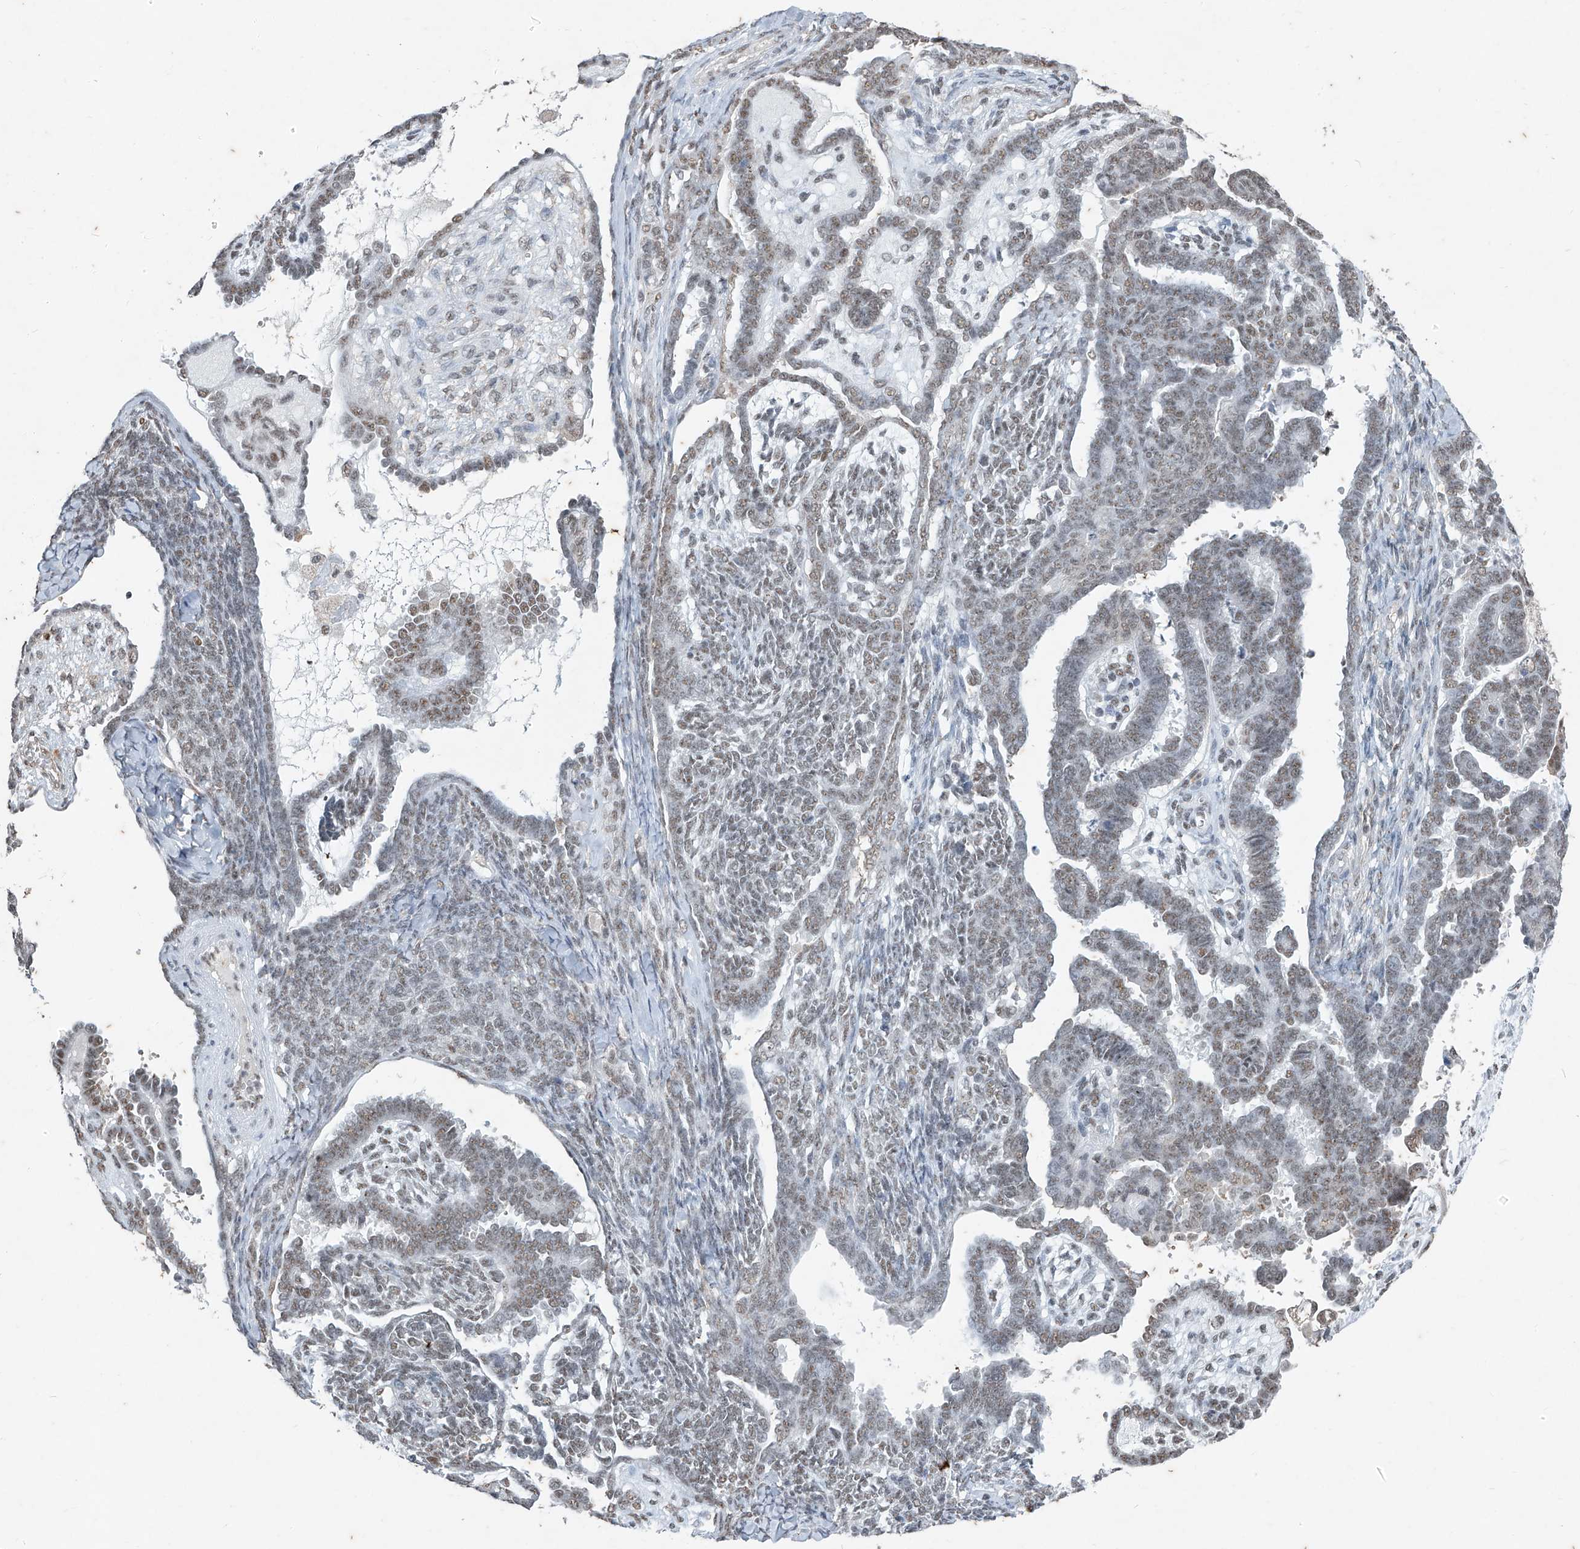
{"staining": {"intensity": "weak", "quantity": "25%-75%", "location": "nuclear"}, "tissue": "endometrial cancer", "cell_type": "Tumor cells", "image_type": "cancer", "snomed": [{"axis": "morphology", "description": "Neoplasm, malignant, NOS"}, {"axis": "topography", "description": "Endometrium"}], "caption": "About 25%-75% of tumor cells in human malignant neoplasm (endometrial) exhibit weak nuclear protein expression as visualized by brown immunohistochemical staining.", "gene": "TFEC", "patient": {"sex": "female", "age": 74}}